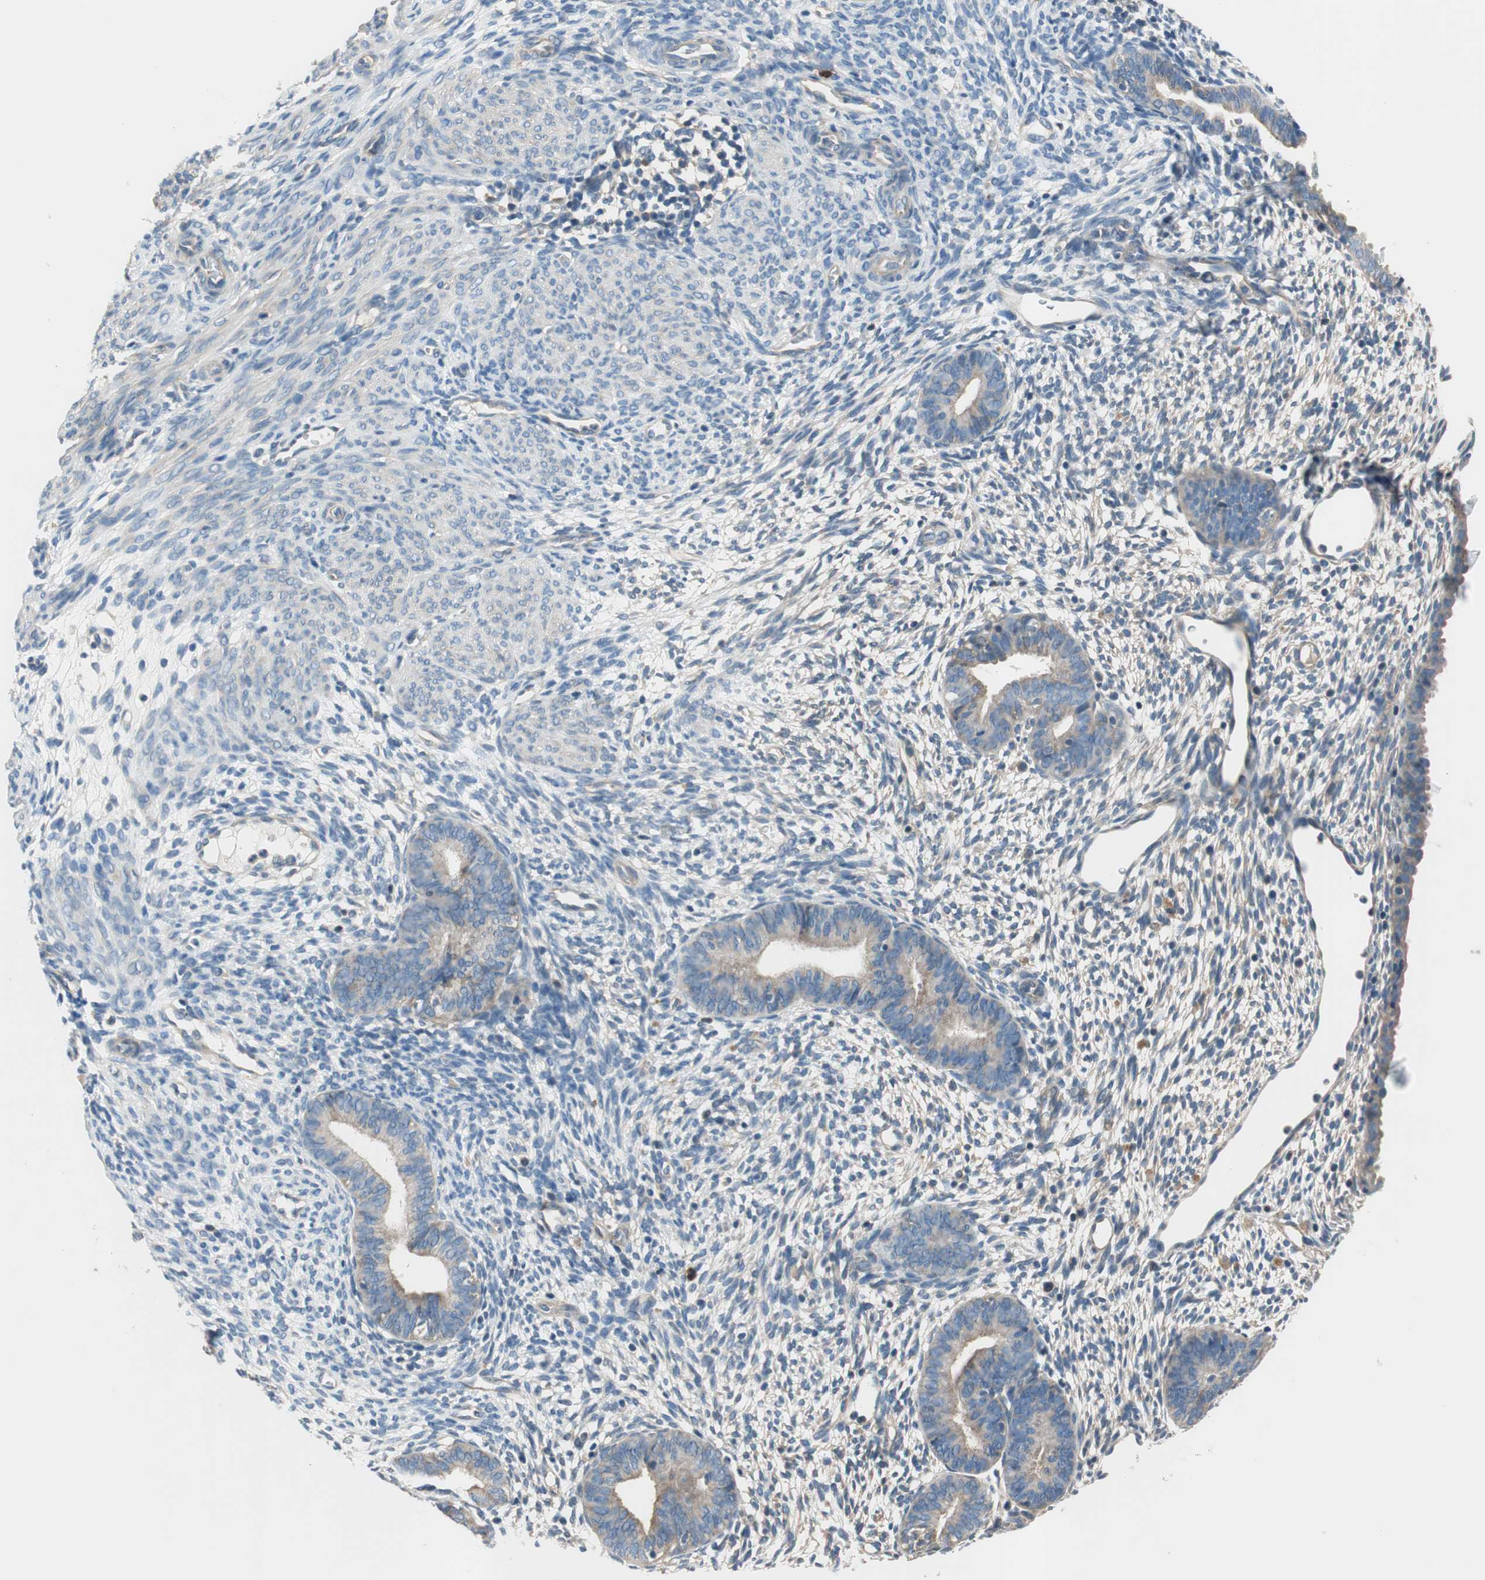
{"staining": {"intensity": "negative", "quantity": "none", "location": "none"}, "tissue": "endometrium", "cell_type": "Cells in endometrial stroma", "image_type": "normal", "snomed": [{"axis": "morphology", "description": "Normal tissue, NOS"}, {"axis": "morphology", "description": "Atrophy, NOS"}, {"axis": "topography", "description": "Uterus"}, {"axis": "topography", "description": "Endometrium"}], "caption": "Photomicrograph shows no protein staining in cells in endometrial stroma of benign endometrium. (DAB (3,3'-diaminobenzidine) immunohistochemistry (IHC) with hematoxylin counter stain).", "gene": "CALML3", "patient": {"sex": "female", "age": 68}}